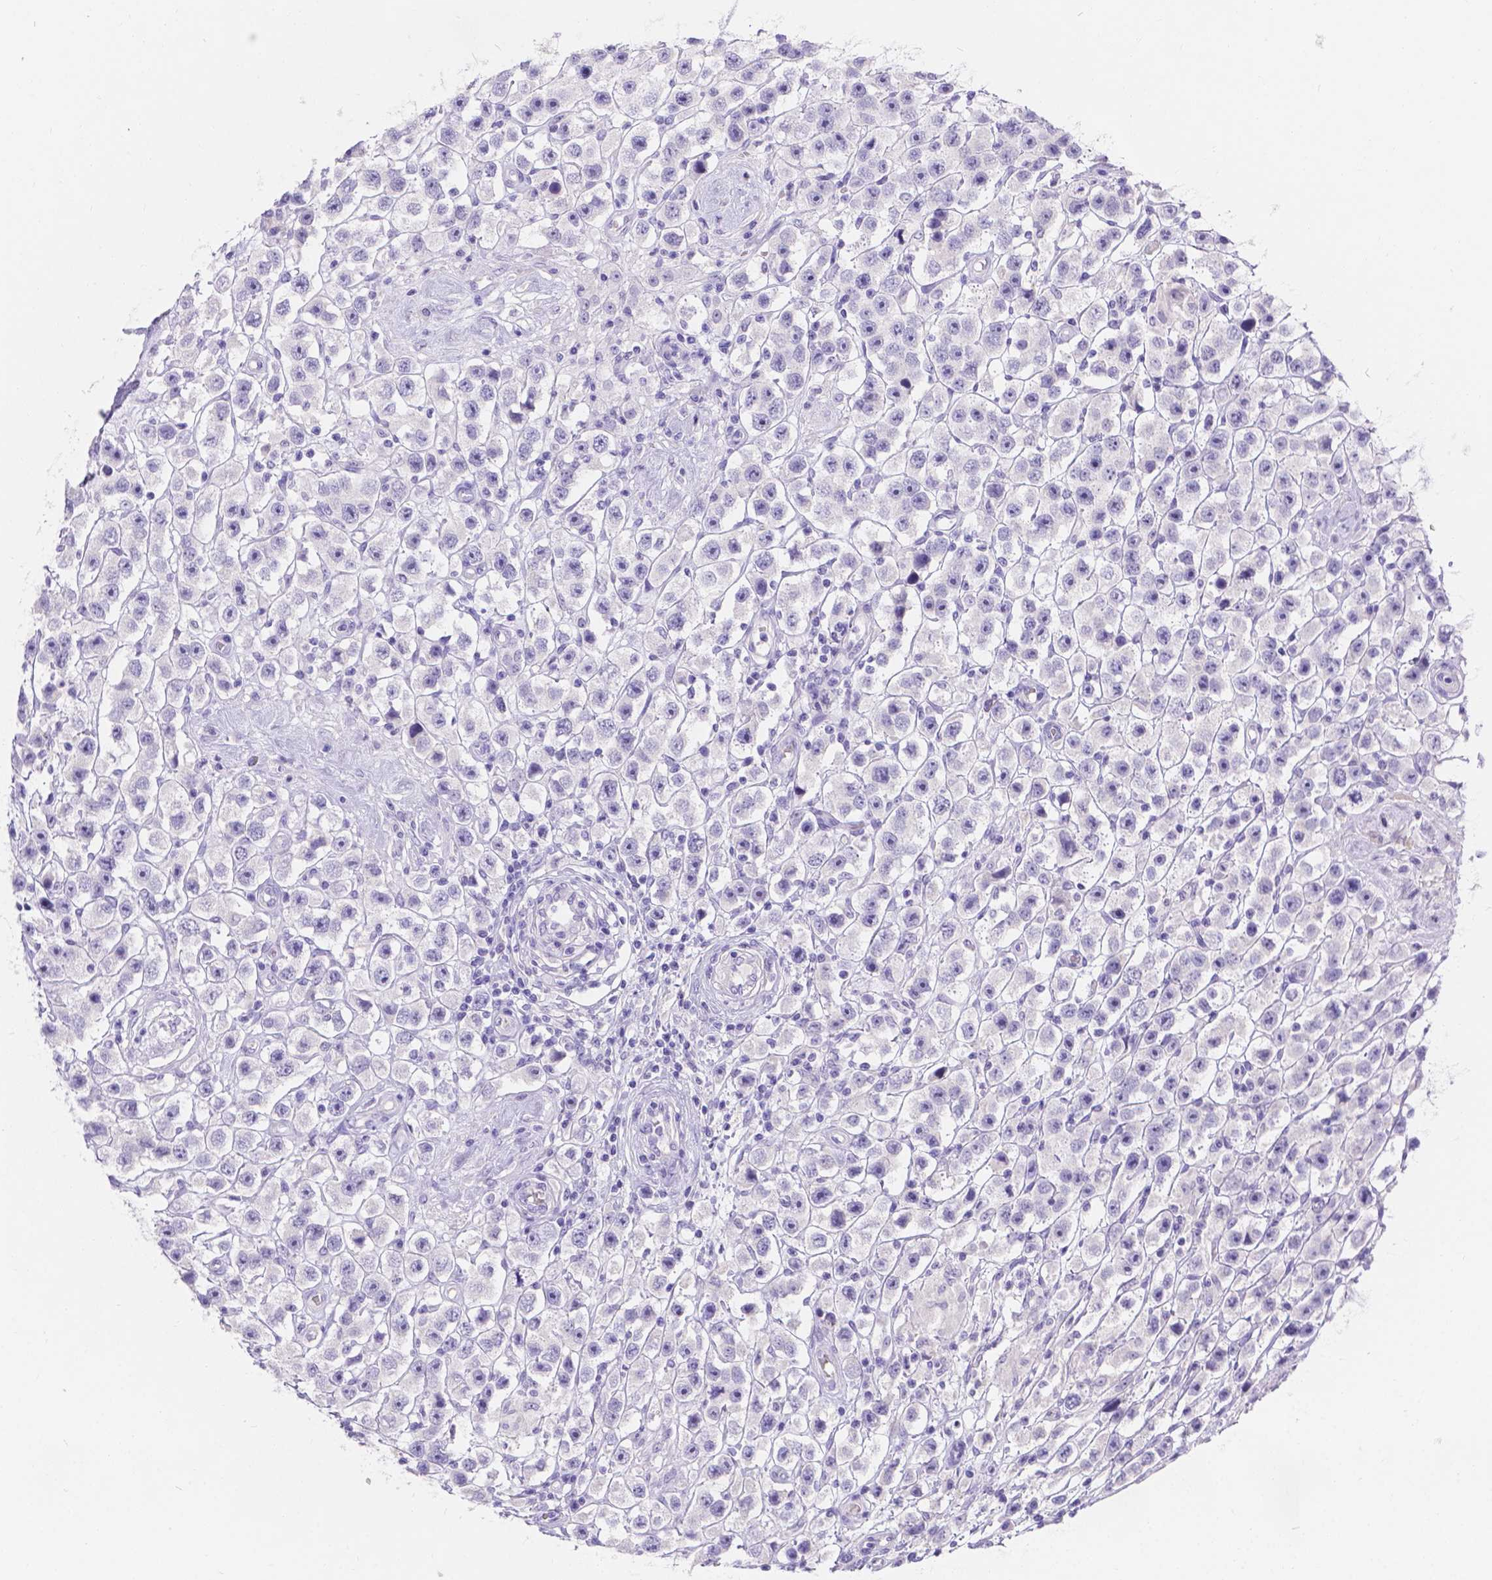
{"staining": {"intensity": "negative", "quantity": "none", "location": "none"}, "tissue": "testis cancer", "cell_type": "Tumor cells", "image_type": "cancer", "snomed": [{"axis": "morphology", "description": "Seminoma, NOS"}, {"axis": "topography", "description": "Testis"}], "caption": "The immunohistochemistry image has no significant positivity in tumor cells of testis cancer (seminoma) tissue. (DAB IHC visualized using brightfield microscopy, high magnification).", "gene": "GNRHR", "patient": {"sex": "male", "age": 45}}